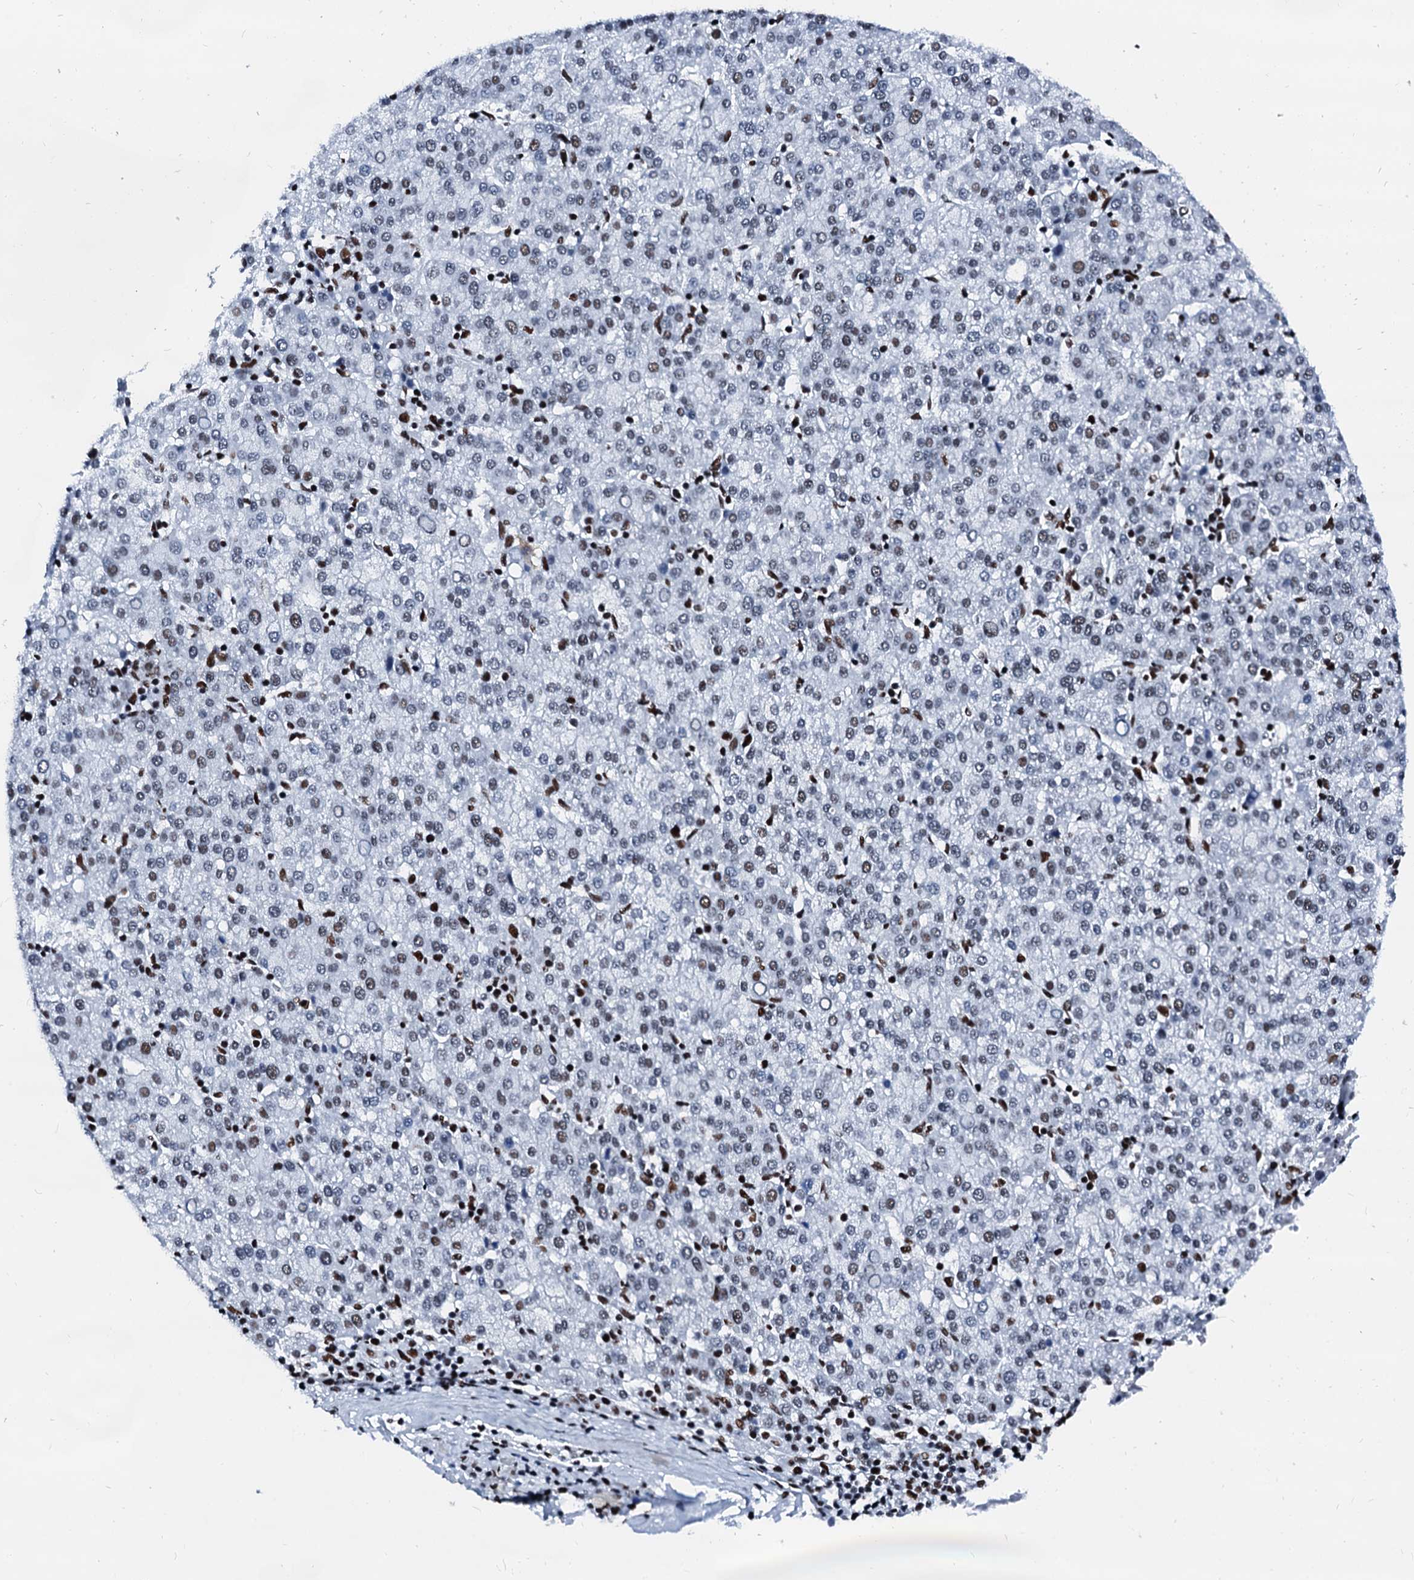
{"staining": {"intensity": "weak", "quantity": "25%-75%", "location": "nuclear"}, "tissue": "liver cancer", "cell_type": "Tumor cells", "image_type": "cancer", "snomed": [{"axis": "morphology", "description": "Carcinoma, Hepatocellular, NOS"}, {"axis": "topography", "description": "Liver"}], "caption": "Human liver hepatocellular carcinoma stained with a brown dye displays weak nuclear positive staining in approximately 25%-75% of tumor cells.", "gene": "RALY", "patient": {"sex": "female", "age": 58}}